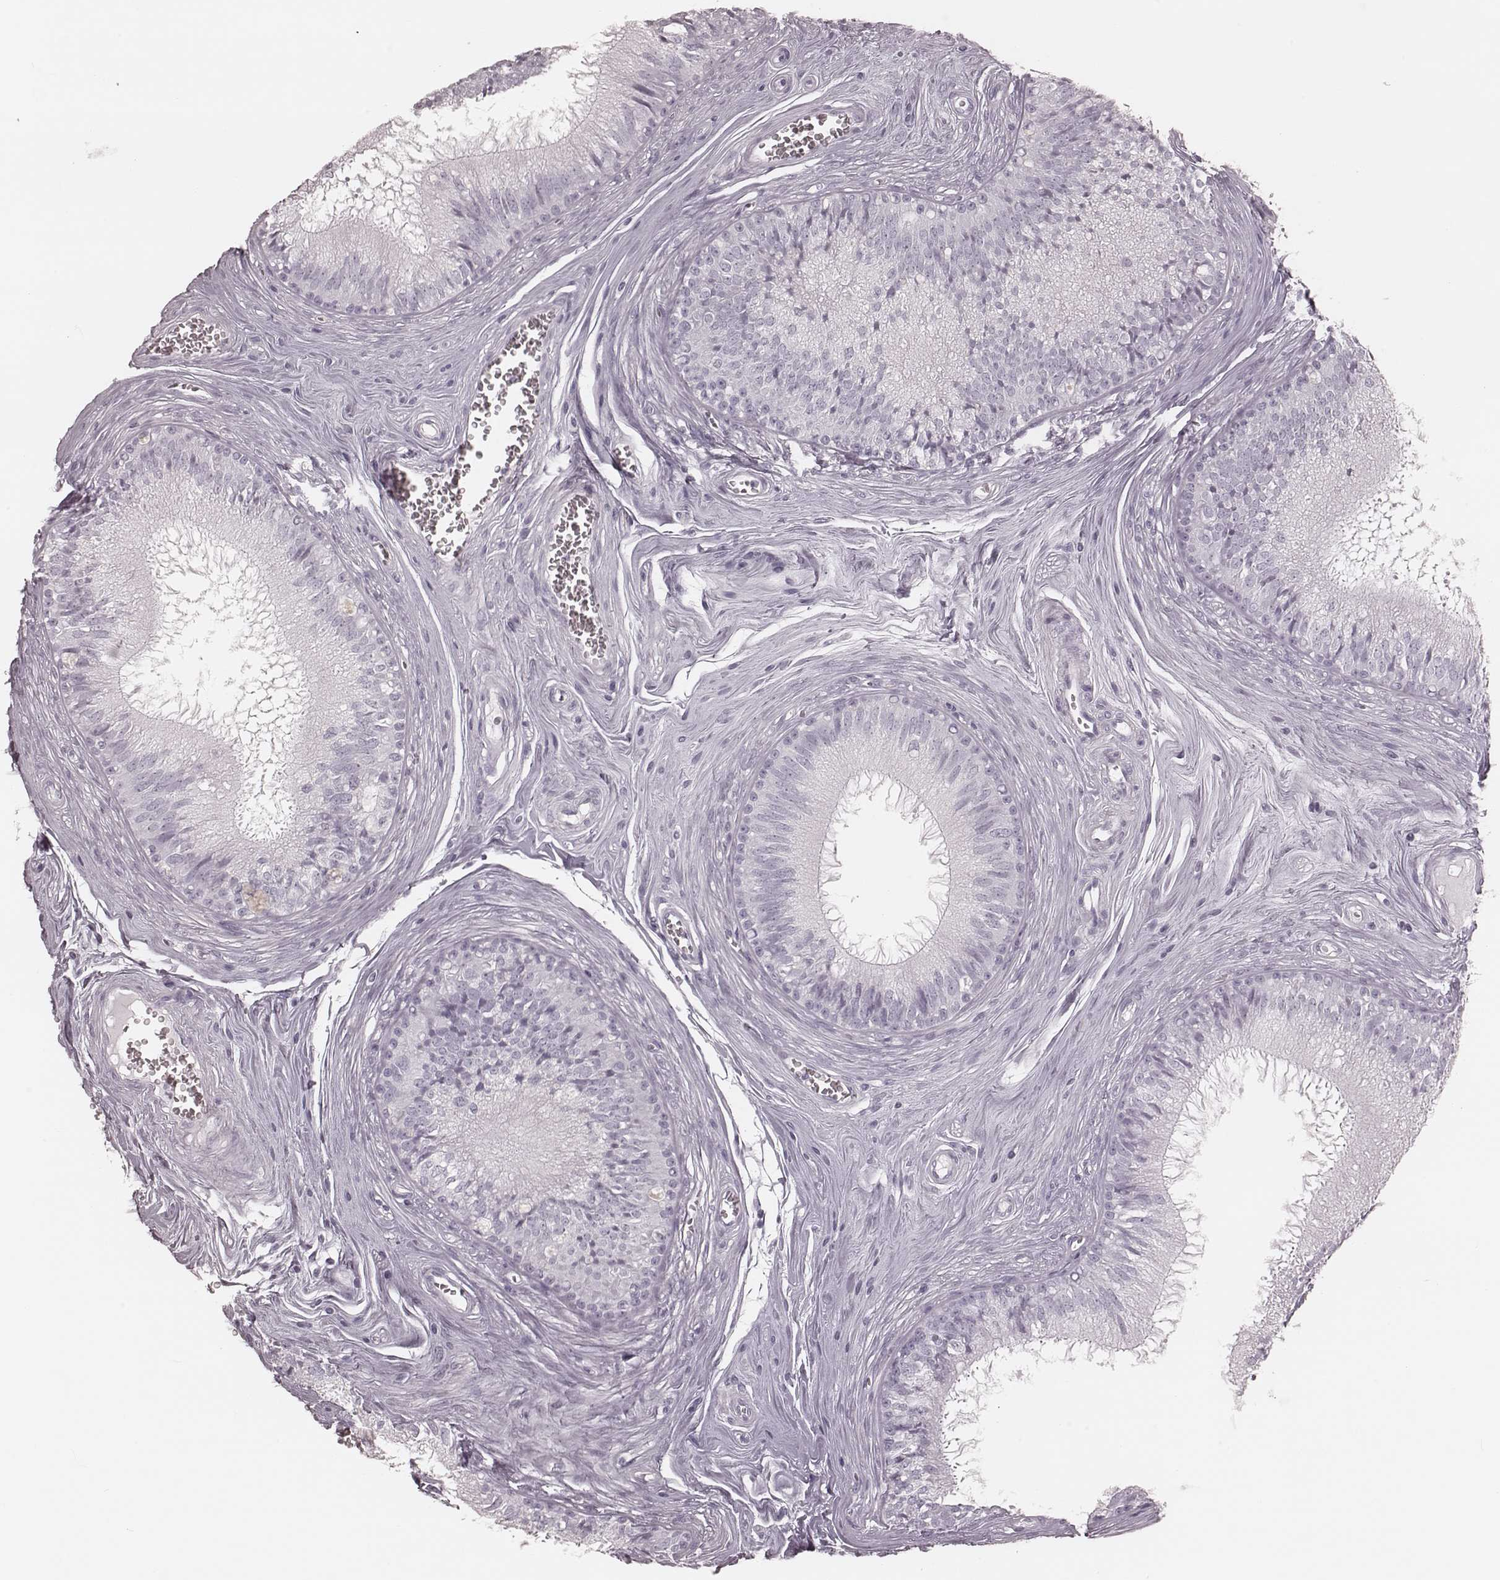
{"staining": {"intensity": "negative", "quantity": "none", "location": "none"}, "tissue": "epididymis", "cell_type": "Glandular cells", "image_type": "normal", "snomed": [{"axis": "morphology", "description": "Normal tissue, NOS"}, {"axis": "topography", "description": "Epididymis"}], "caption": "Glandular cells show no significant protein positivity in benign epididymis. (DAB (3,3'-diaminobenzidine) IHC visualized using brightfield microscopy, high magnification).", "gene": "KRT74", "patient": {"sex": "male", "age": 37}}